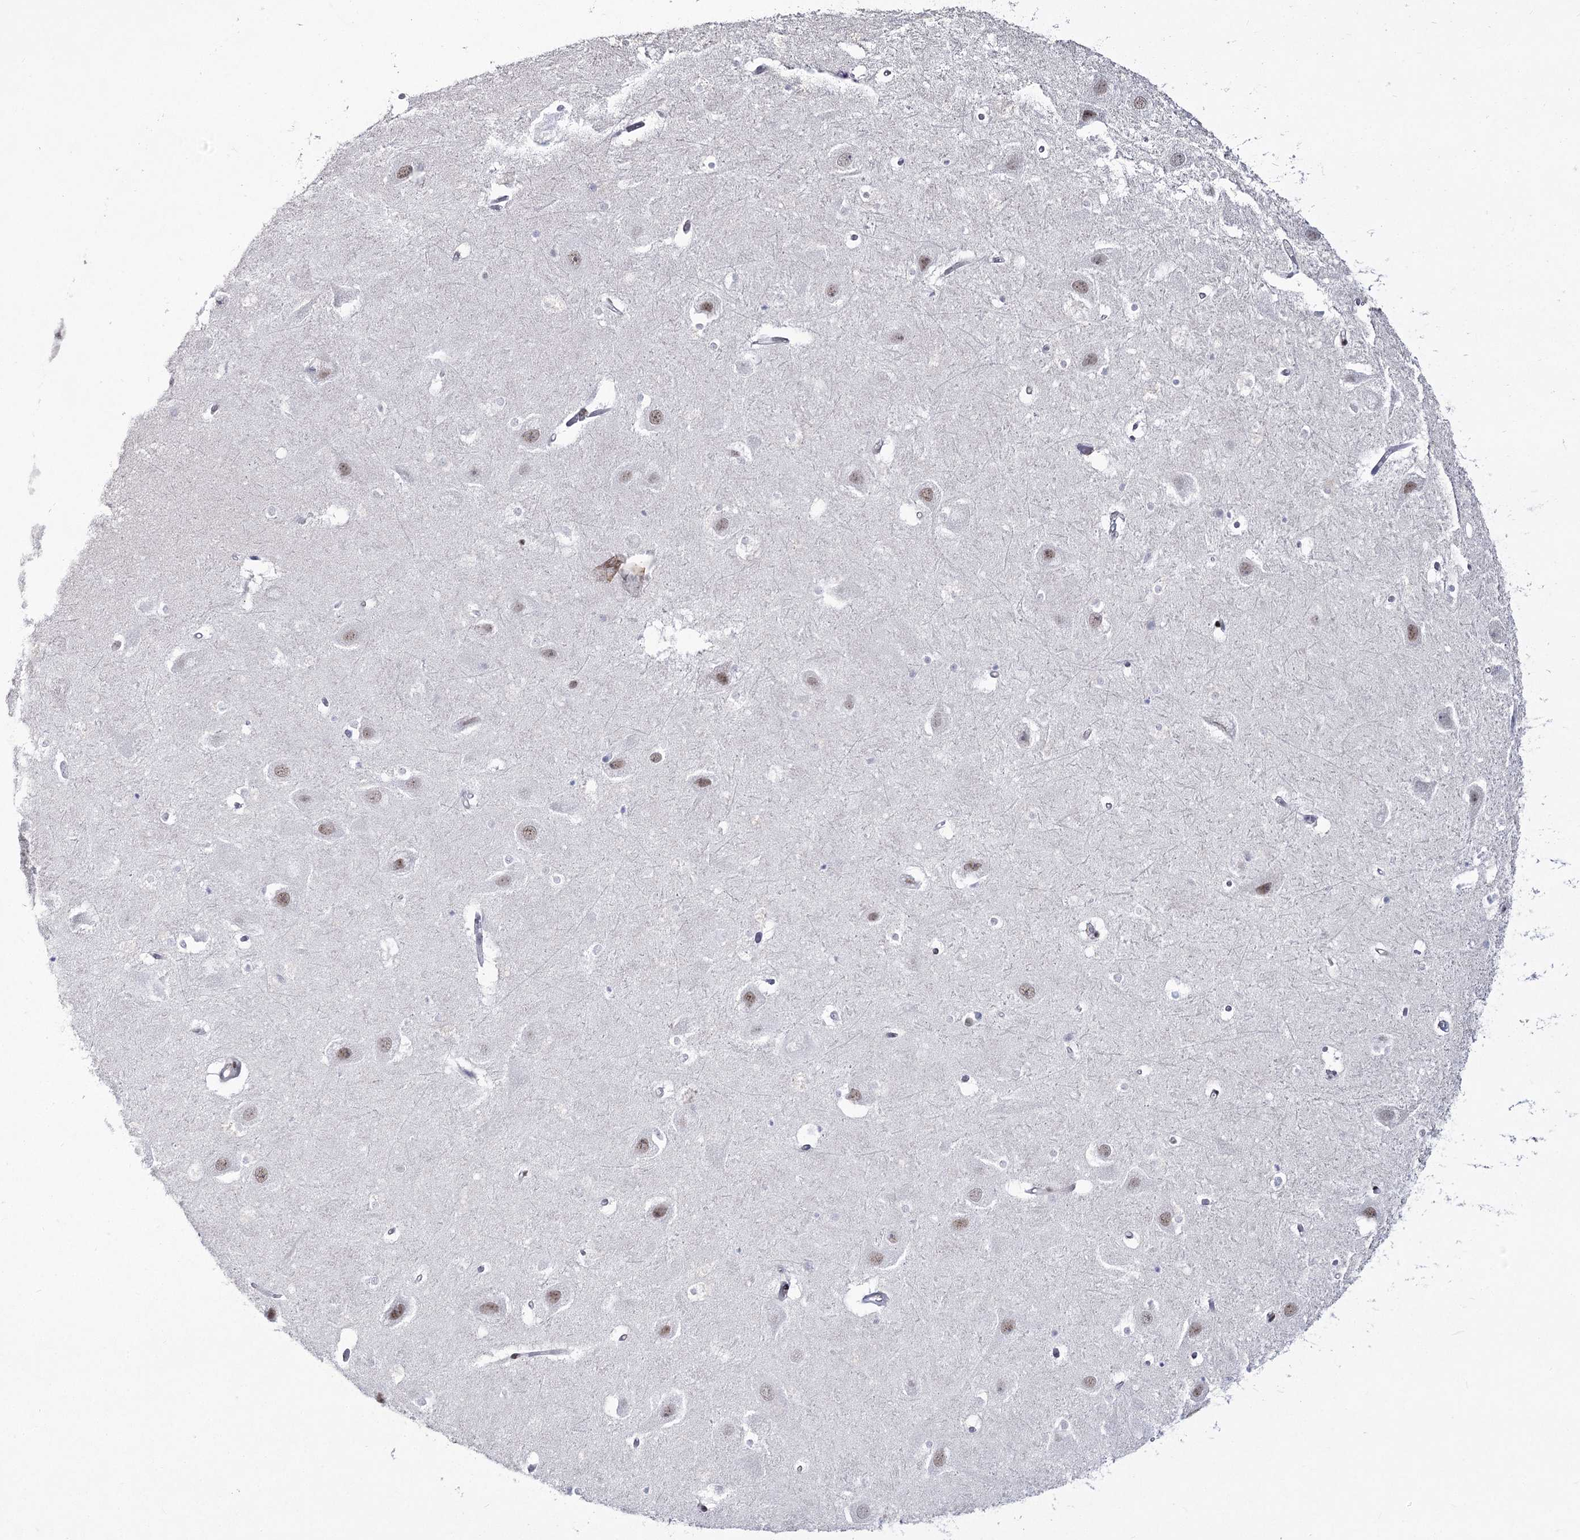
{"staining": {"intensity": "negative", "quantity": "none", "location": "none"}, "tissue": "hippocampus", "cell_type": "Glial cells", "image_type": "normal", "snomed": [{"axis": "morphology", "description": "Normal tissue, NOS"}, {"axis": "topography", "description": "Hippocampus"}], "caption": "This is a histopathology image of immunohistochemistry staining of normal hippocampus, which shows no positivity in glial cells.", "gene": "YBX3", "patient": {"sex": "female", "age": 52}}